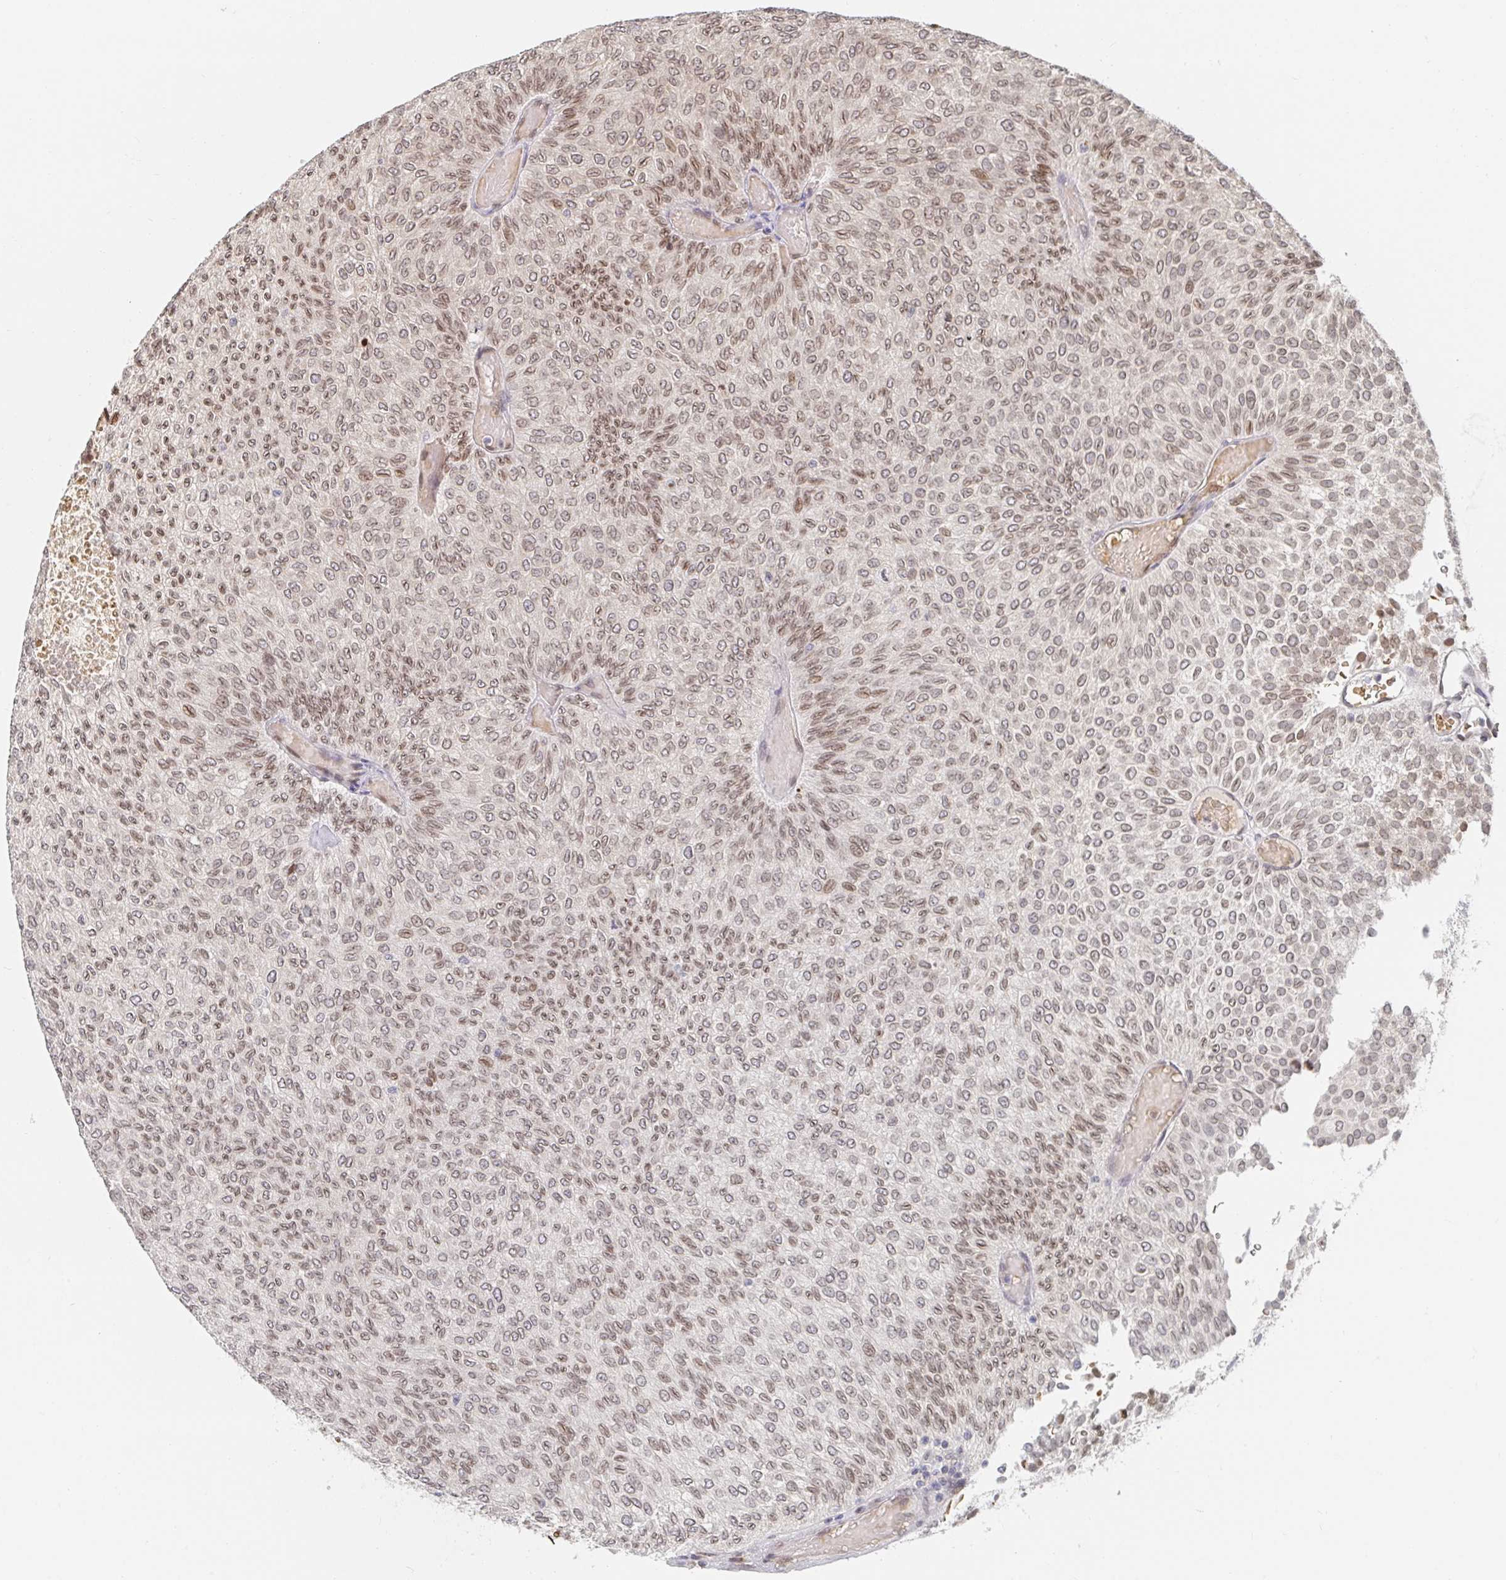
{"staining": {"intensity": "moderate", "quantity": ">75%", "location": "nuclear"}, "tissue": "urothelial cancer", "cell_type": "Tumor cells", "image_type": "cancer", "snomed": [{"axis": "morphology", "description": "Urothelial carcinoma, Low grade"}, {"axis": "topography", "description": "Urinary bladder"}], "caption": "A medium amount of moderate nuclear positivity is seen in about >75% of tumor cells in low-grade urothelial carcinoma tissue.", "gene": "CHD2", "patient": {"sex": "male", "age": 78}}